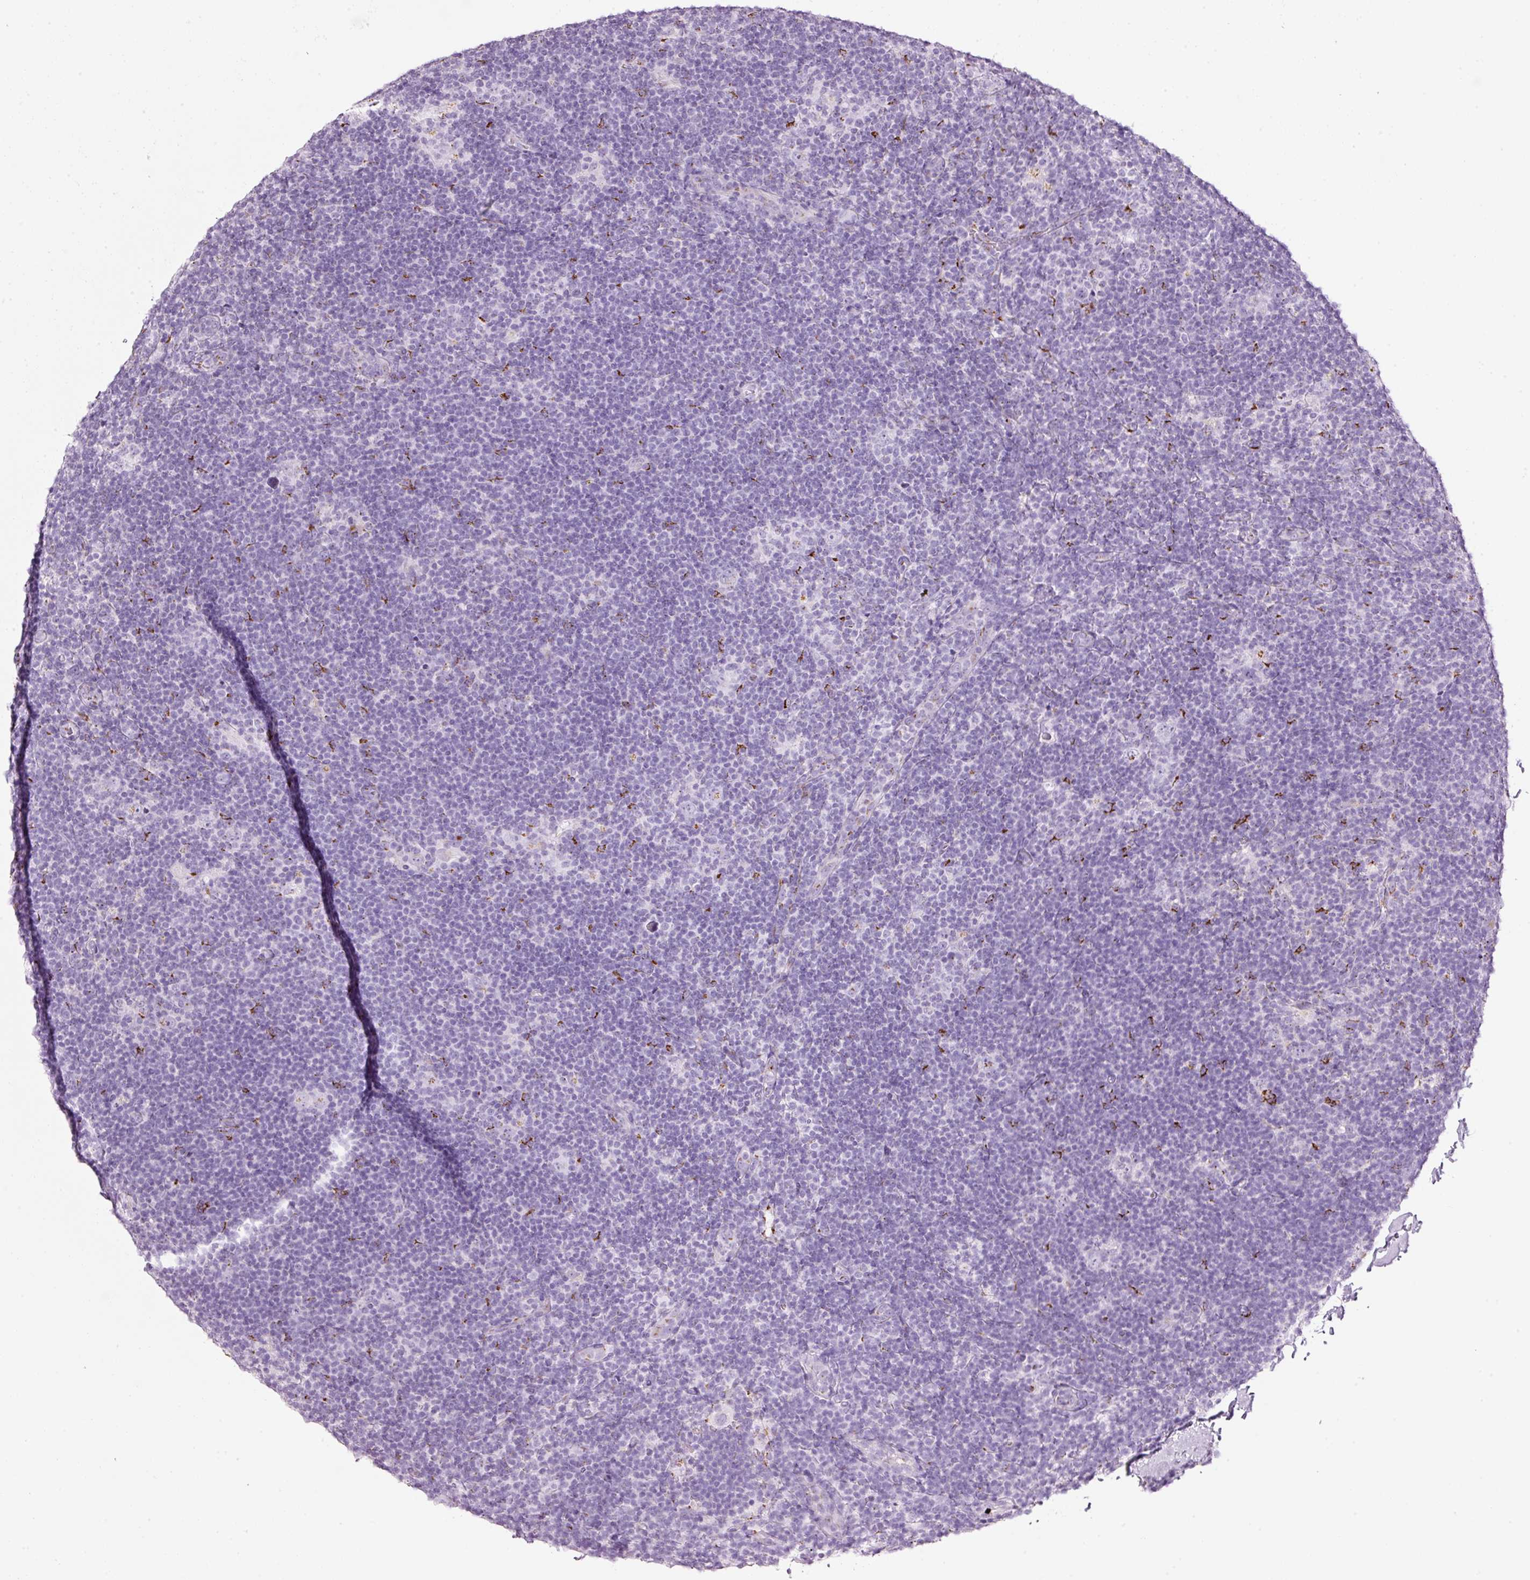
{"staining": {"intensity": "negative", "quantity": "none", "location": "none"}, "tissue": "lymphoma", "cell_type": "Tumor cells", "image_type": "cancer", "snomed": [{"axis": "morphology", "description": "Hodgkin's disease, NOS"}, {"axis": "topography", "description": "Lymph node"}], "caption": "An image of human lymphoma is negative for staining in tumor cells. (Stains: DAB immunohistochemistry with hematoxylin counter stain, Microscopy: brightfield microscopy at high magnification).", "gene": "SDF4", "patient": {"sex": "female", "age": 57}}